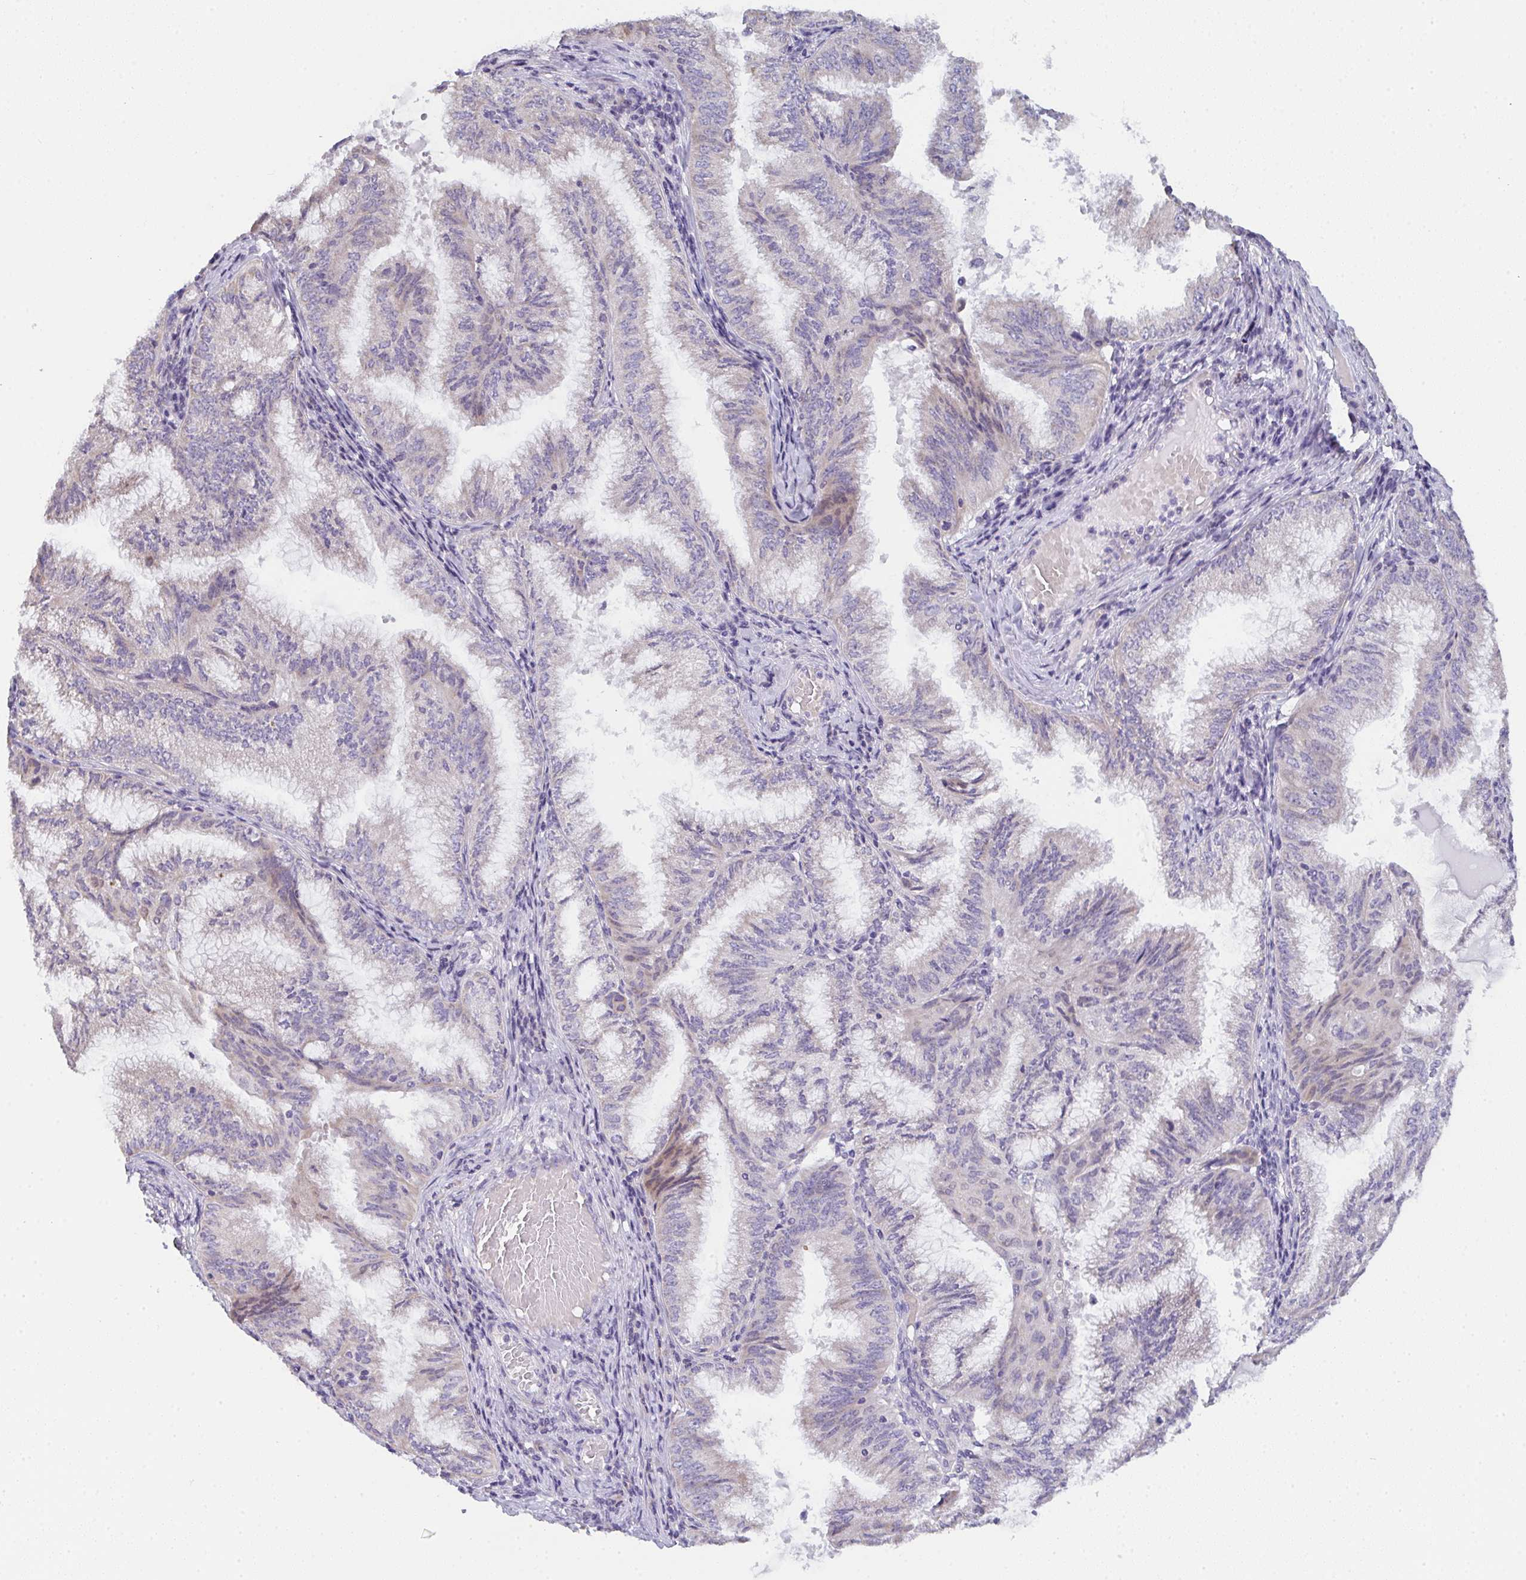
{"staining": {"intensity": "moderate", "quantity": "<25%", "location": "cytoplasmic/membranous"}, "tissue": "endometrial cancer", "cell_type": "Tumor cells", "image_type": "cancer", "snomed": [{"axis": "morphology", "description": "Adenocarcinoma, NOS"}, {"axis": "topography", "description": "Endometrium"}], "caption": "Brown immunohistochemical staining in adenocarcinoma (endometrial) reveals moderate cytoplasmic/membranous expression in about <25% of tumor cells. (DAB (3,3'-diaminobenzidine) IHC with brightfield microscopy, high magnification).", "gene": "CACNA1S", "patient": {"sex": "female", "age": 49}}